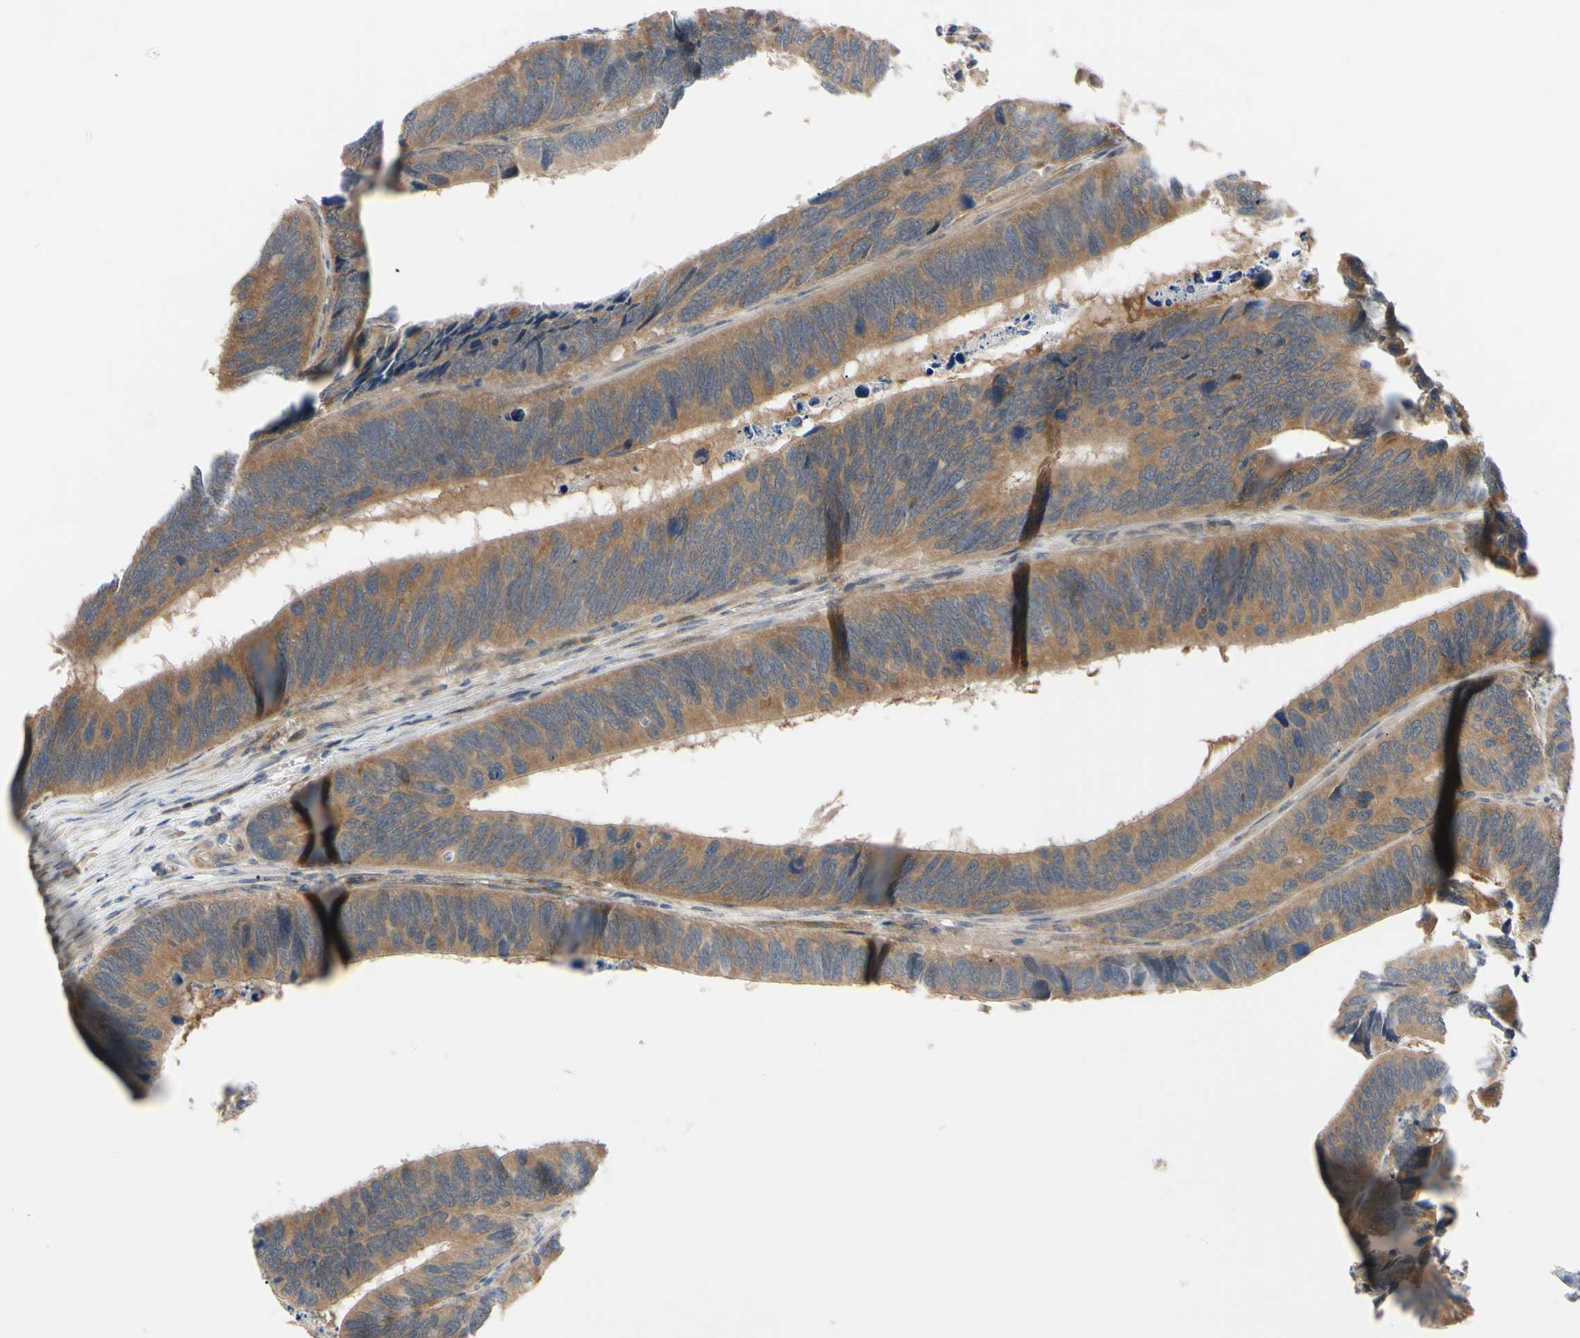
{"staining": {"intensity": "moderate", "quantity": ">75%", "location": "cytoplasmic/membranous"}, "tissue": "colorectal cancer", "cell_type": "Tumor cells", "image_type": "cancer", "snomed": [{"axis": "morphology", "description": "Adenocarcinoma, NOS"}, {"axis": "topography", "description": "Colon"}], "caption": "About >75% of tumor cells in human colorectal cancer display moderate cytoplasmic/membranous protein staining as visualized by brown immunohistochemical staining.", "gene": "SVIL", "patient": {"sex": "male", "age": 72}}